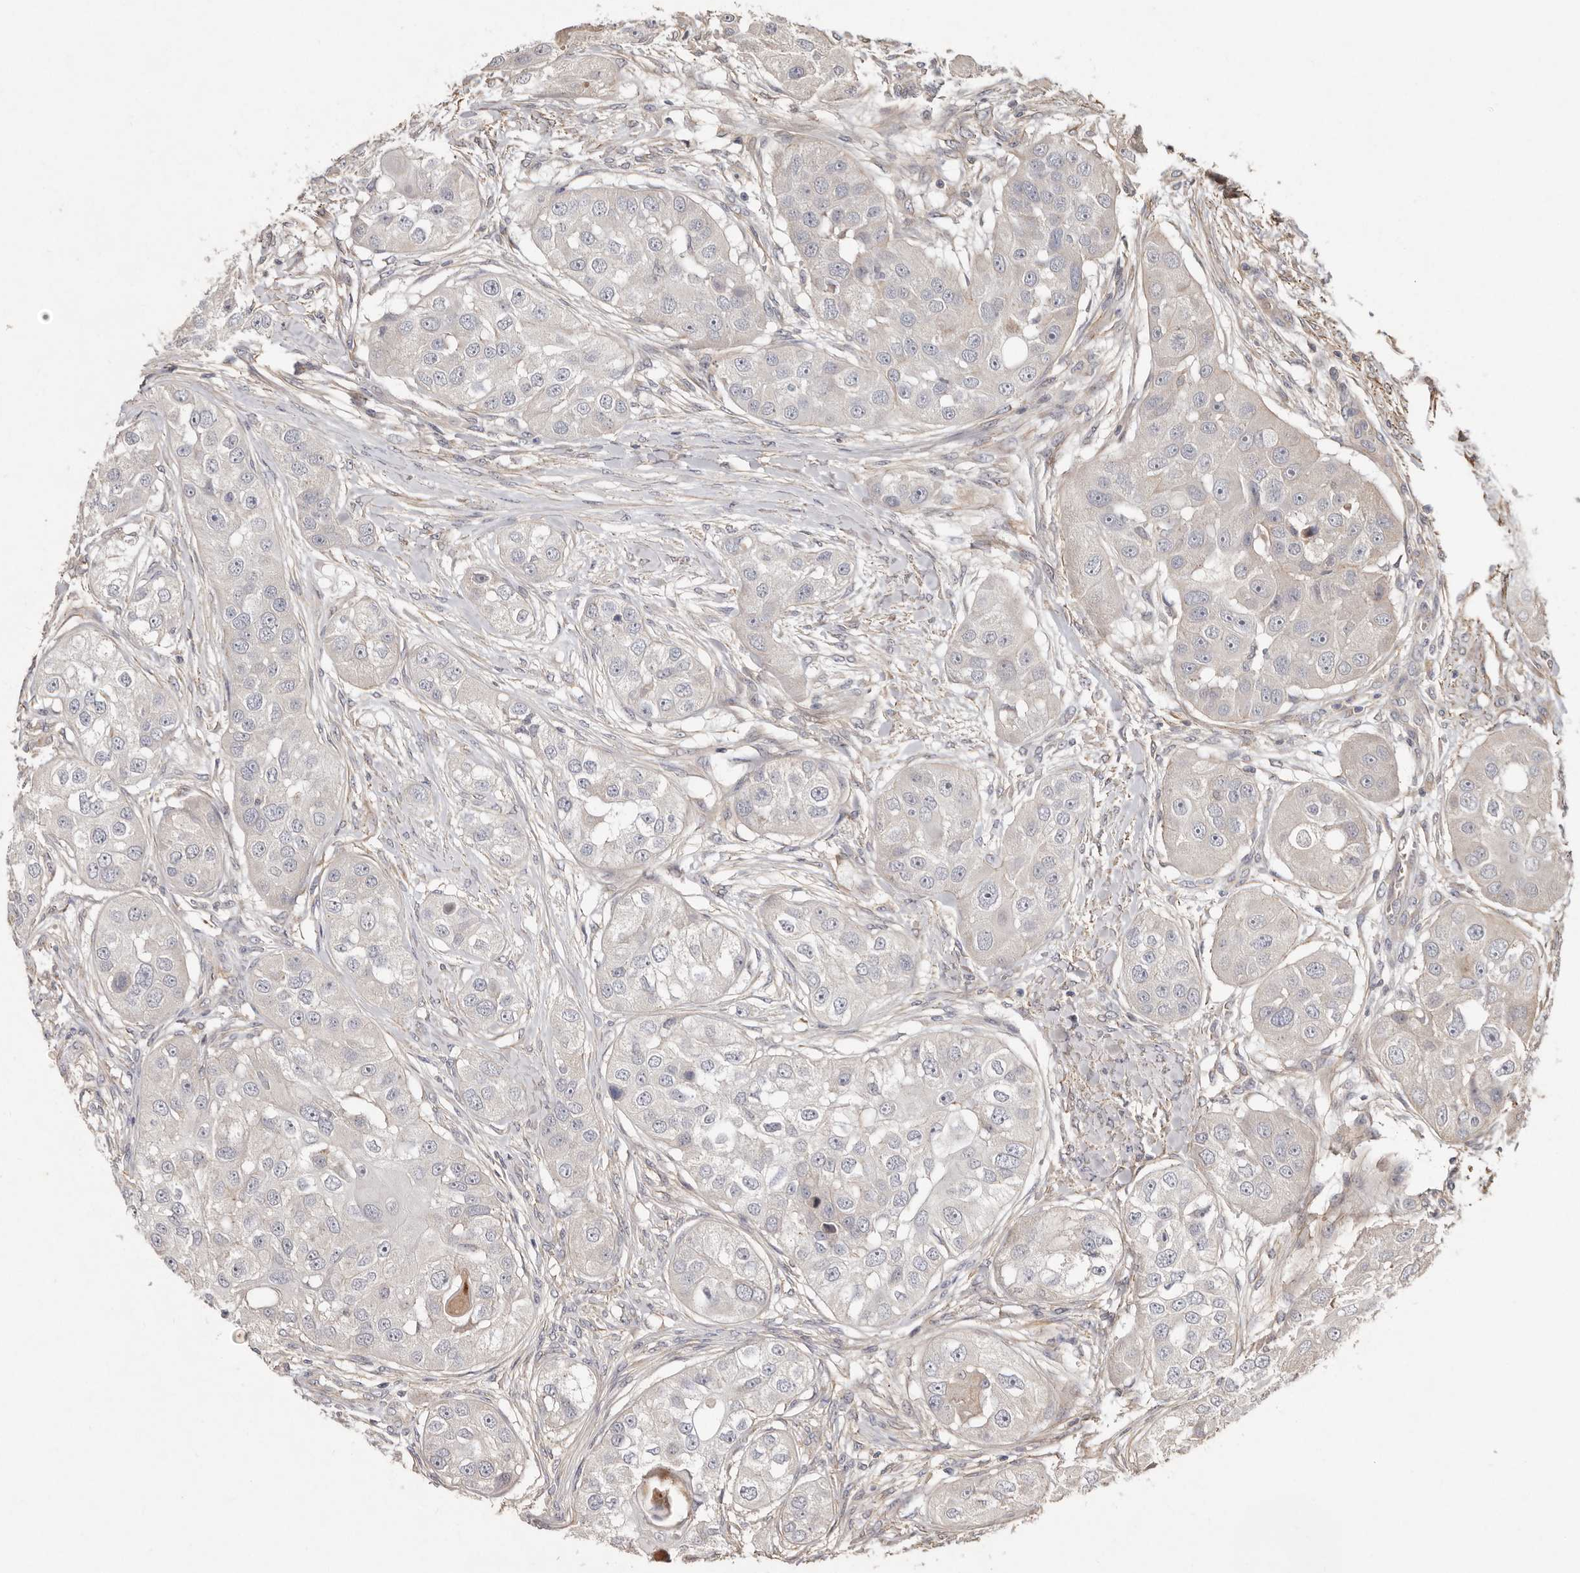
{"staining": {"intensity": "negative", "quantity": "none", "location": "none"}, "tissue": "head and neck cancer", "cell_type": "Tumor cells", "image_type": "cancer", "snomed": [{"axis": "morphology", "description": "Normal tissue, NOS"}, {"axis": "morphology", "description": "Squamous cell carcinoma, NOS"}, {"axis": "topography", "description": "Skeletal muscle"}, {"axis": "topography", "description": "Head-Neck"}], "caption": "Photomicrograph shows no significant protein positivity in tumor cells of head and neck cancer (squamous cell carcinoma). Nuclei are stained in blue.", "gene": "SEMA3A", "patient": {"sex": "male", "age": 51}}